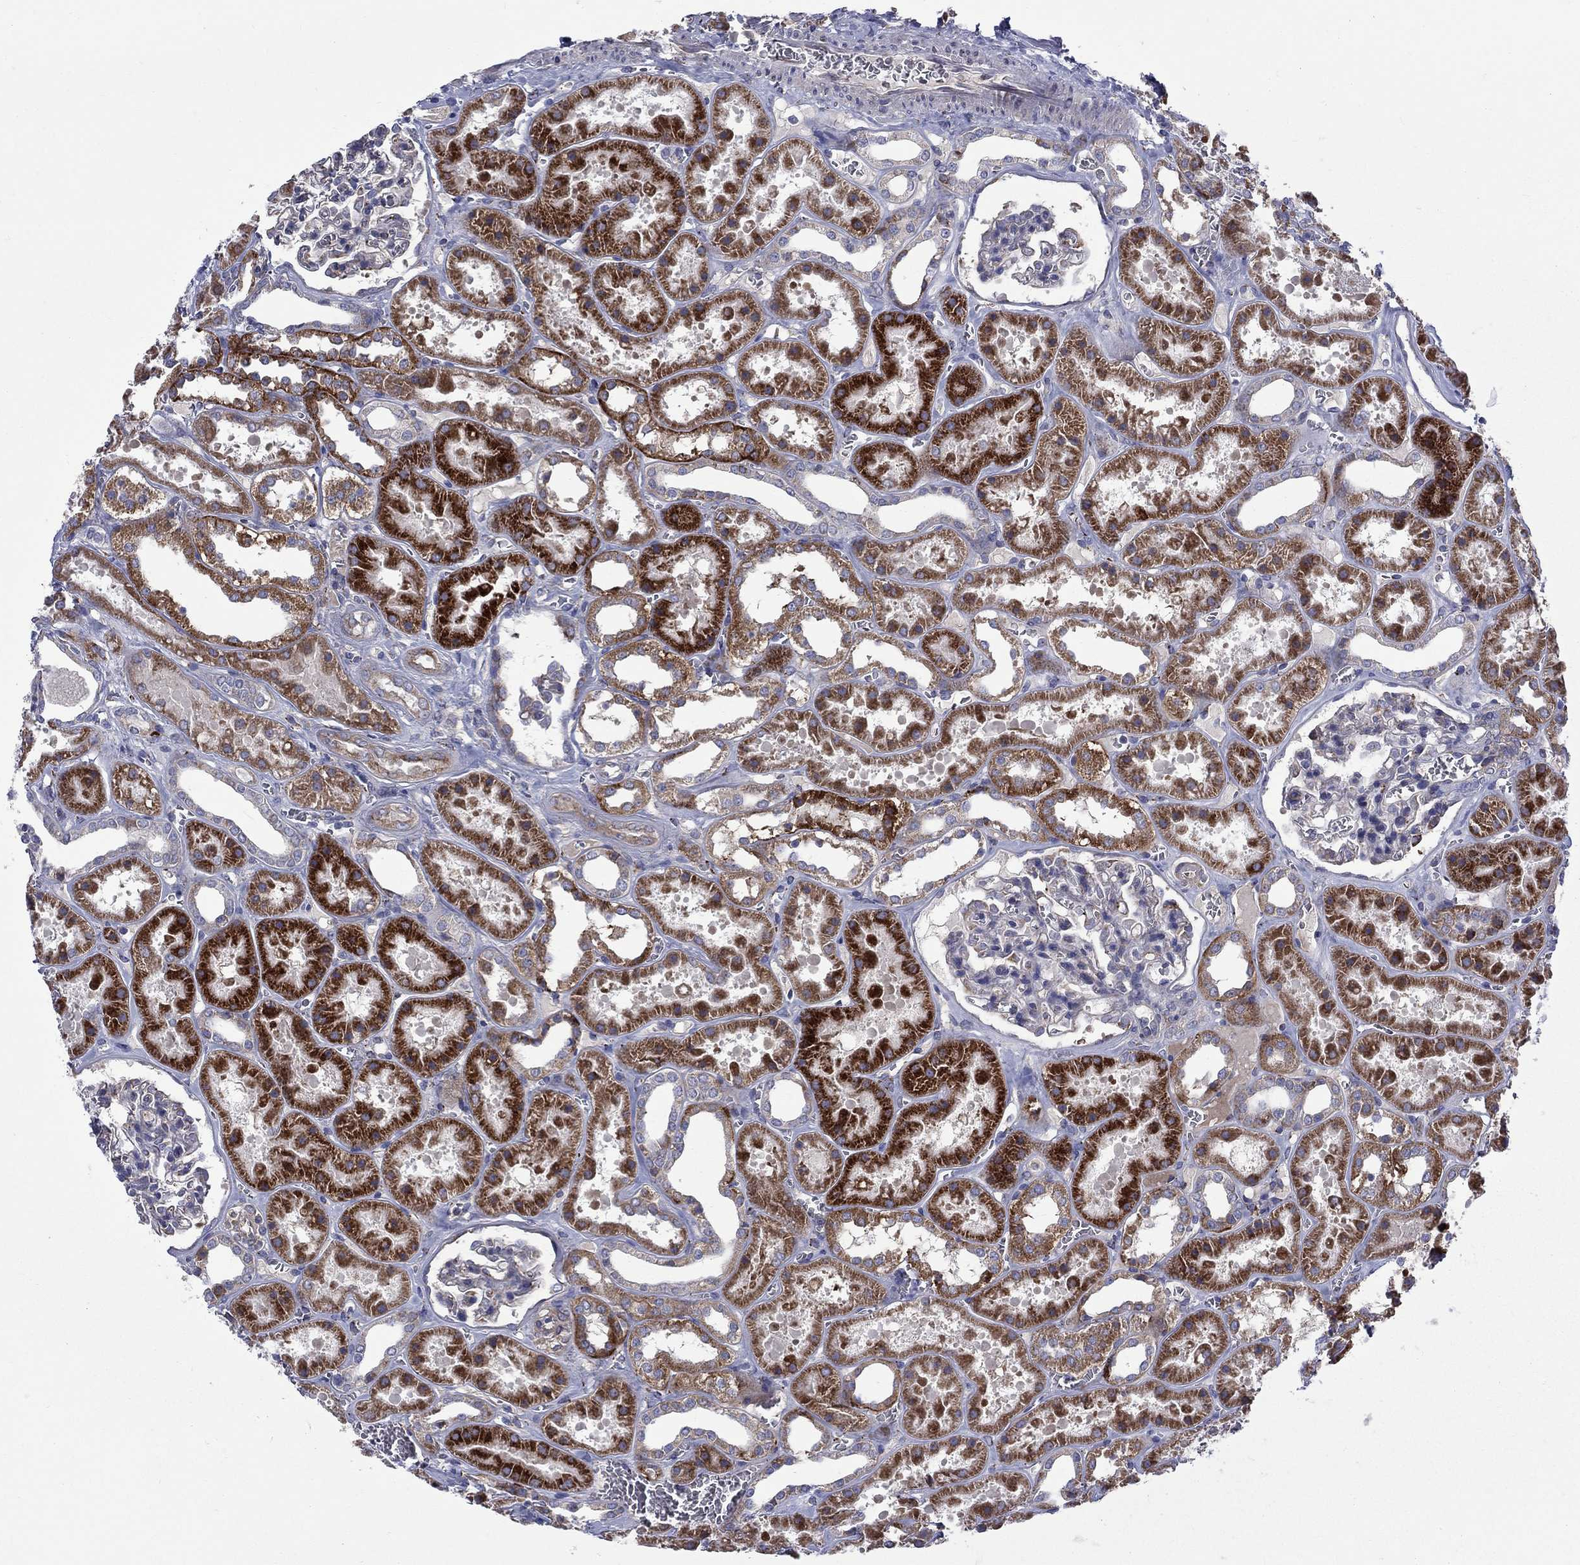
{"staining": {"intensity": "moderate", "quantity": "<25%", "location": "cytoplasmic/membranous"}, "tissue": "kidney", "cell_type": "Cells in glomeruli", "image_type": "normal", "snomed": [{"axis": "morphology", "description": "Normal tissue, NOS"}, {"axis": "topography", "description": "Kidney"}], "caption": "High-power microscopy captured an immunohistochemistry (IHC) histopathology image of normal kidney, revealing moderate cytoplasmic/membranous expression in about <25% of cells in glomeruli.", "gene": "ASNS", "patient": {"sex": "female", "age": 41}}